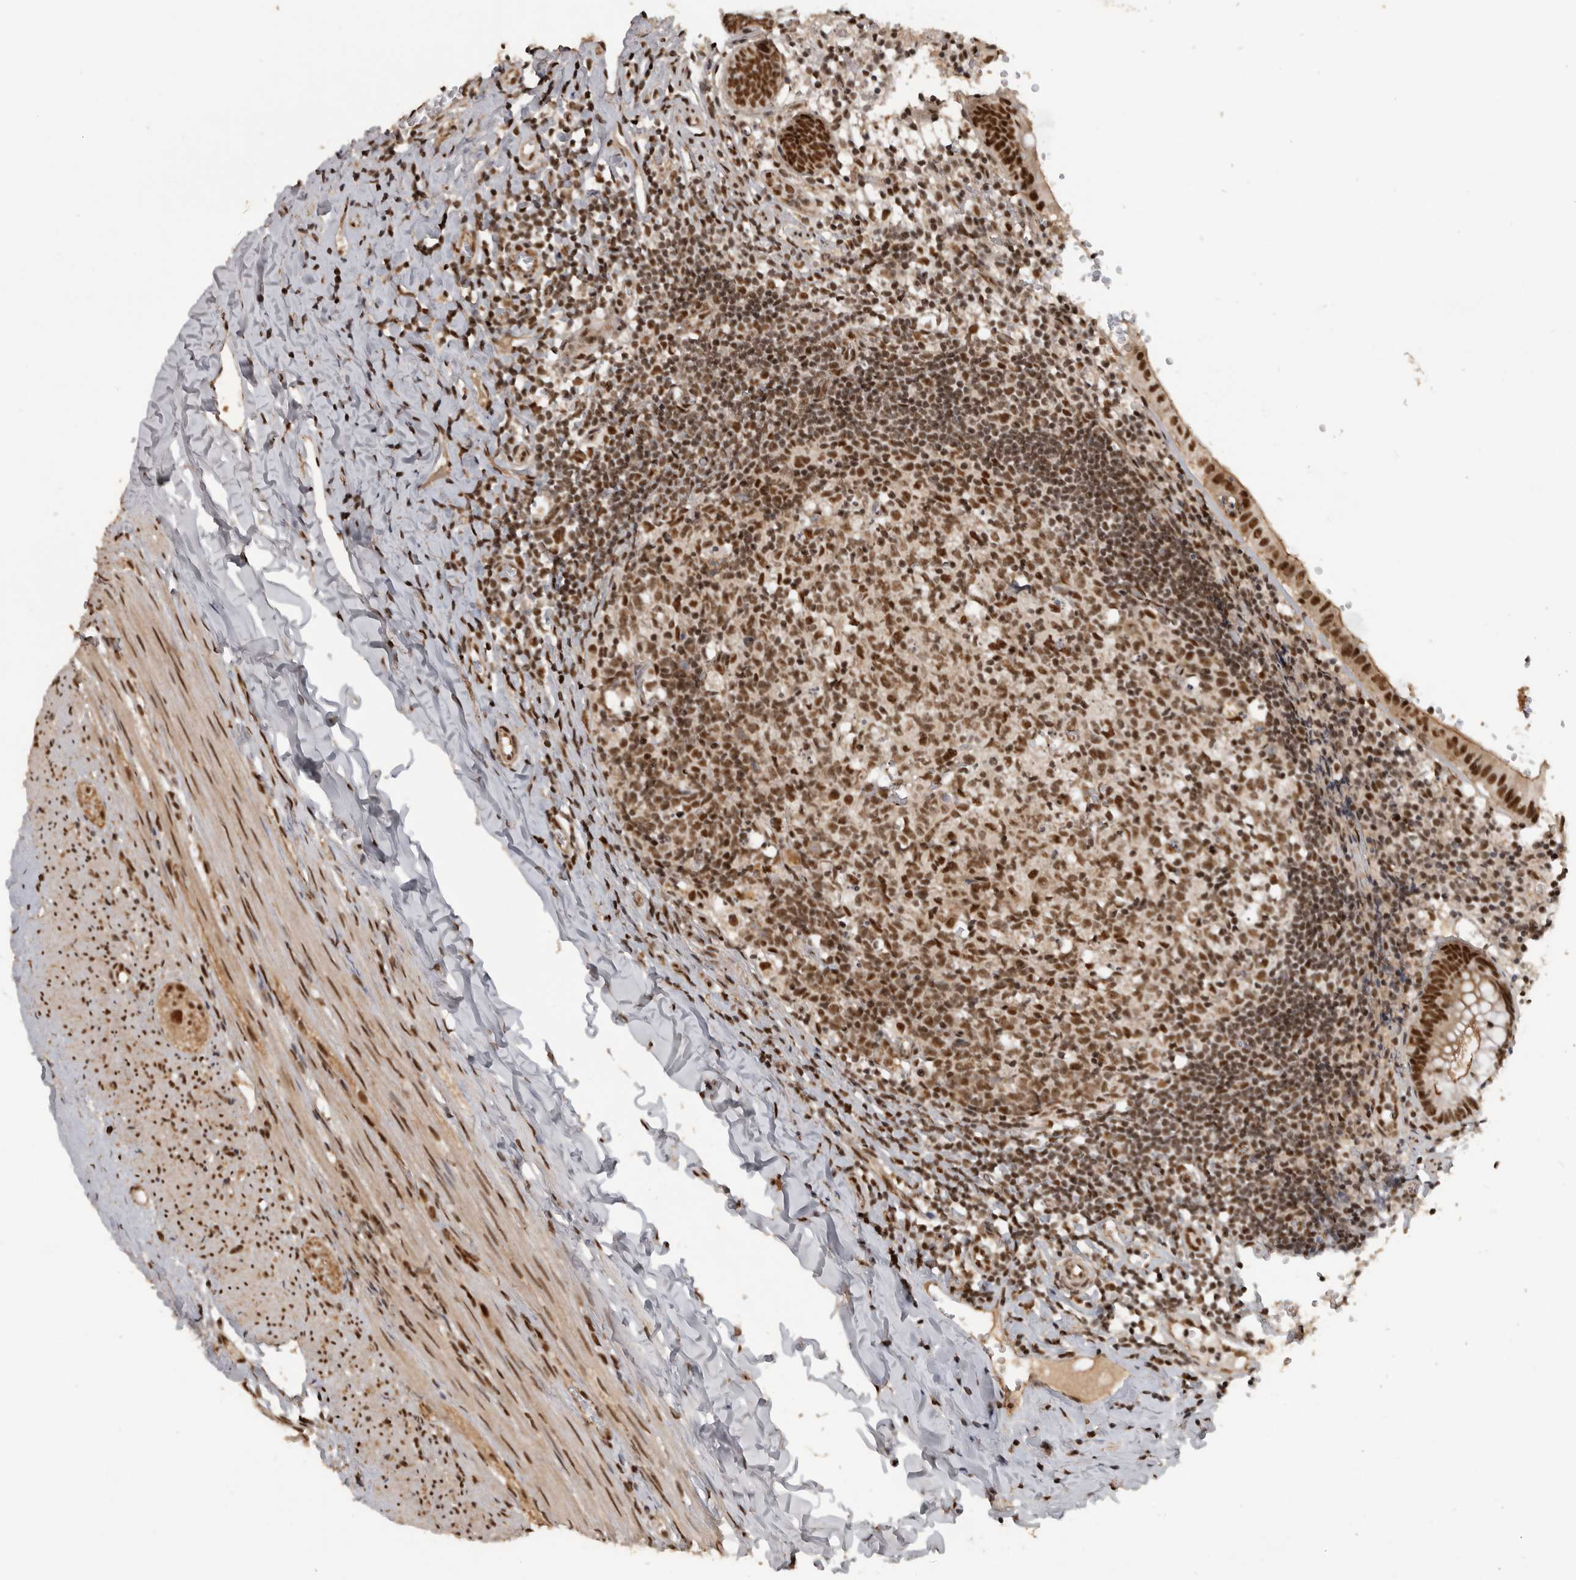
{"staining": {"intensity": "strong", "quantity": ">75%", "location": "nuclear"}, "tissue": "appendix", "cell_type": "Glandular cells", "image_type": "normal", "snomed": [{"axis": "morphology", "description": "Normal tissue, NOS"}, {"axis": "topography", "description": "Appendix"}], "caption": "A high amount of strong nuclear expression is present in approximately >75% of glandular cells in normal appendix. The protein of interest is stained brown, and the nuclei are stained in blue (DAB (3,3'-diaminobenzidine) IHC with brightfield microscopy, high magnification).", "gene": "CBLL1", "patient": {"sex": "male", "age": 8}}